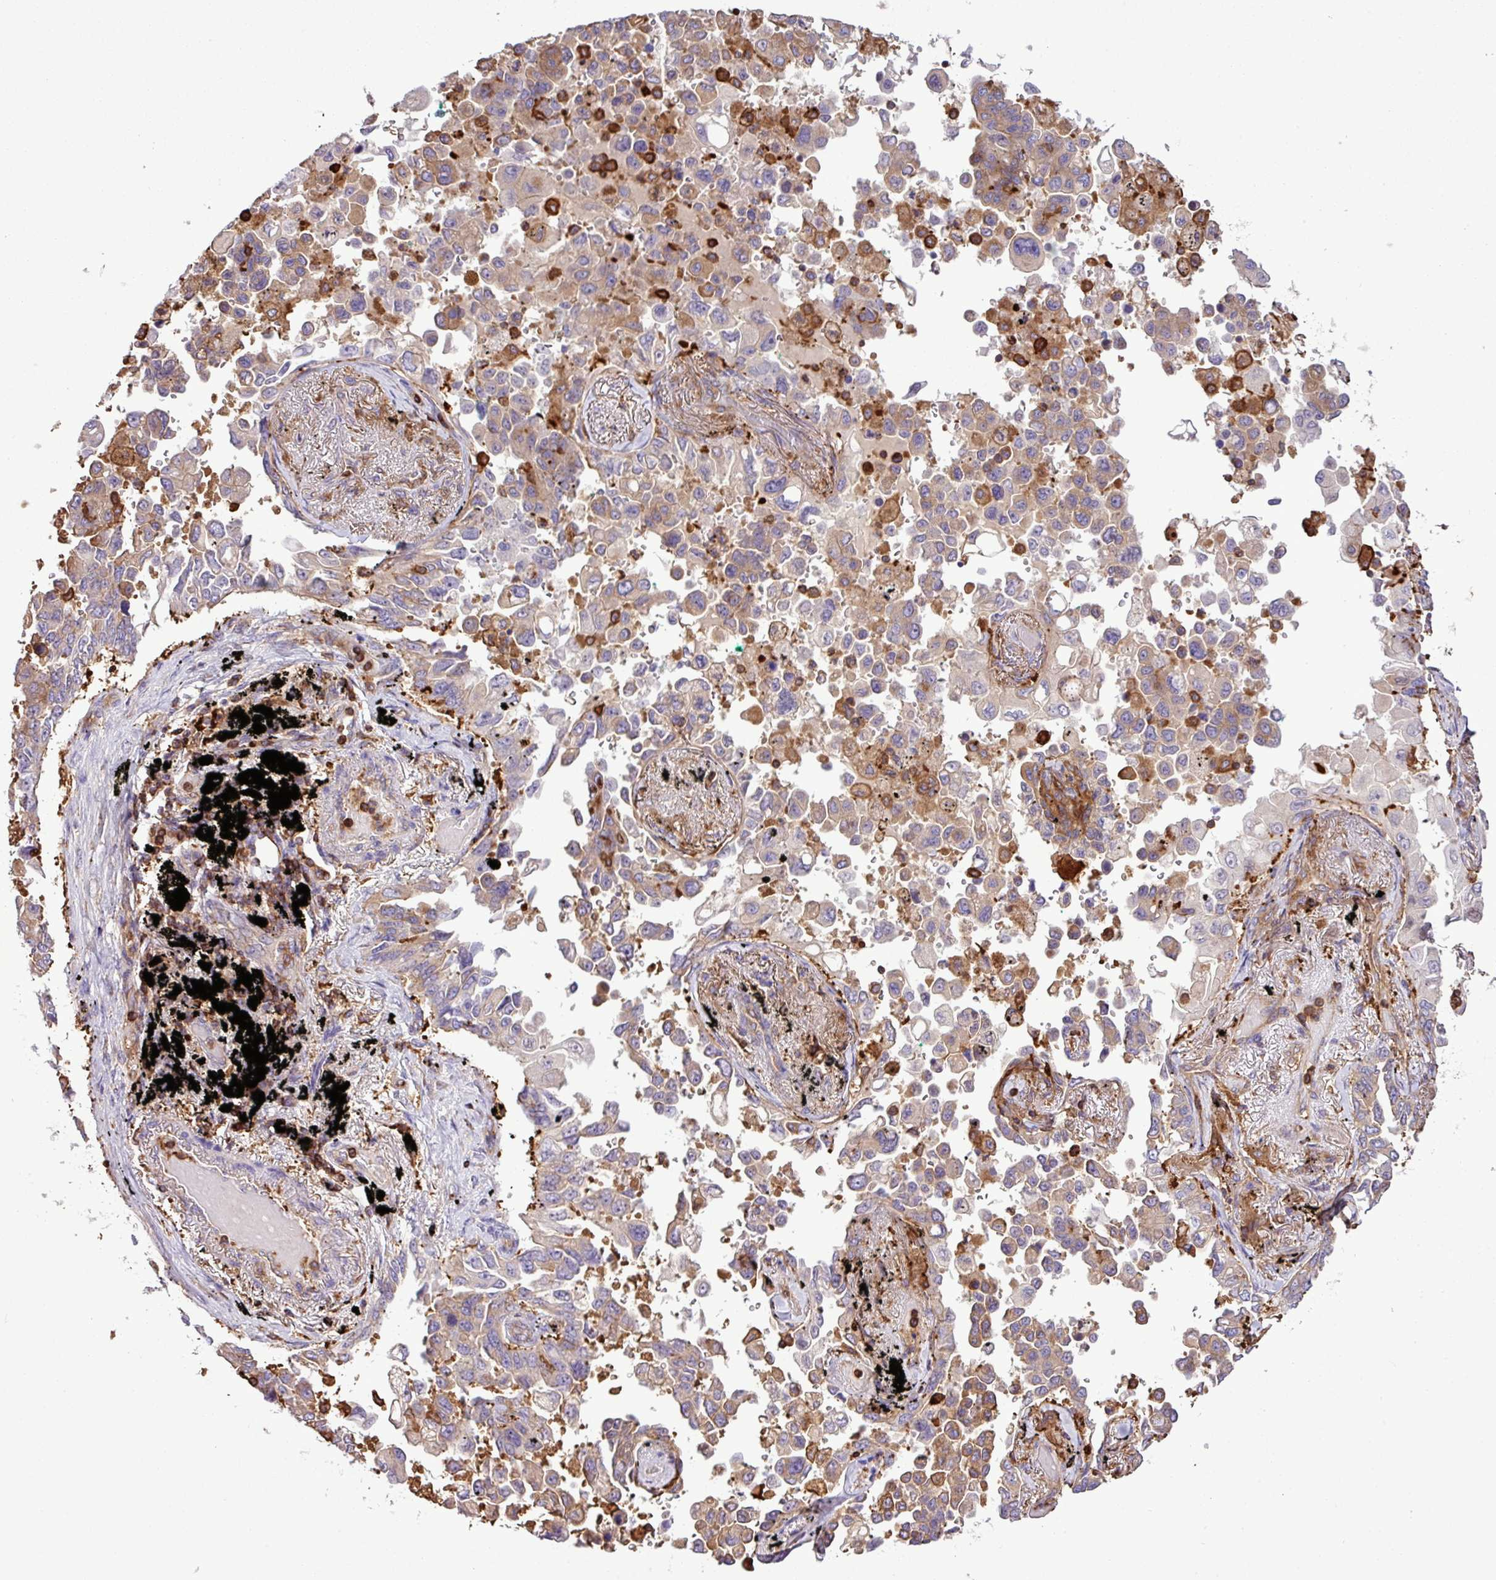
{"staining": {"intensity": "weak", "quantity": "25%-75%", "location": "cytoplasmic/membranous"}, "tissue": "lung cancer", "cell_type": "Tumor cells", "image_type": "cancer", "snomed": [{"axis": "morphology", "description": "Adenocarcinoma, NOS"}, {"axis": "topography", "description": "Lung"}], "caption": "A low amount of weak cytoplasmic/membranous expression is seen in about 25%-75% of tumor cells in lung adenocarcinoma tissue.", "gene": "PGAP6", "patient": {"sex": "female", "age": 67}}